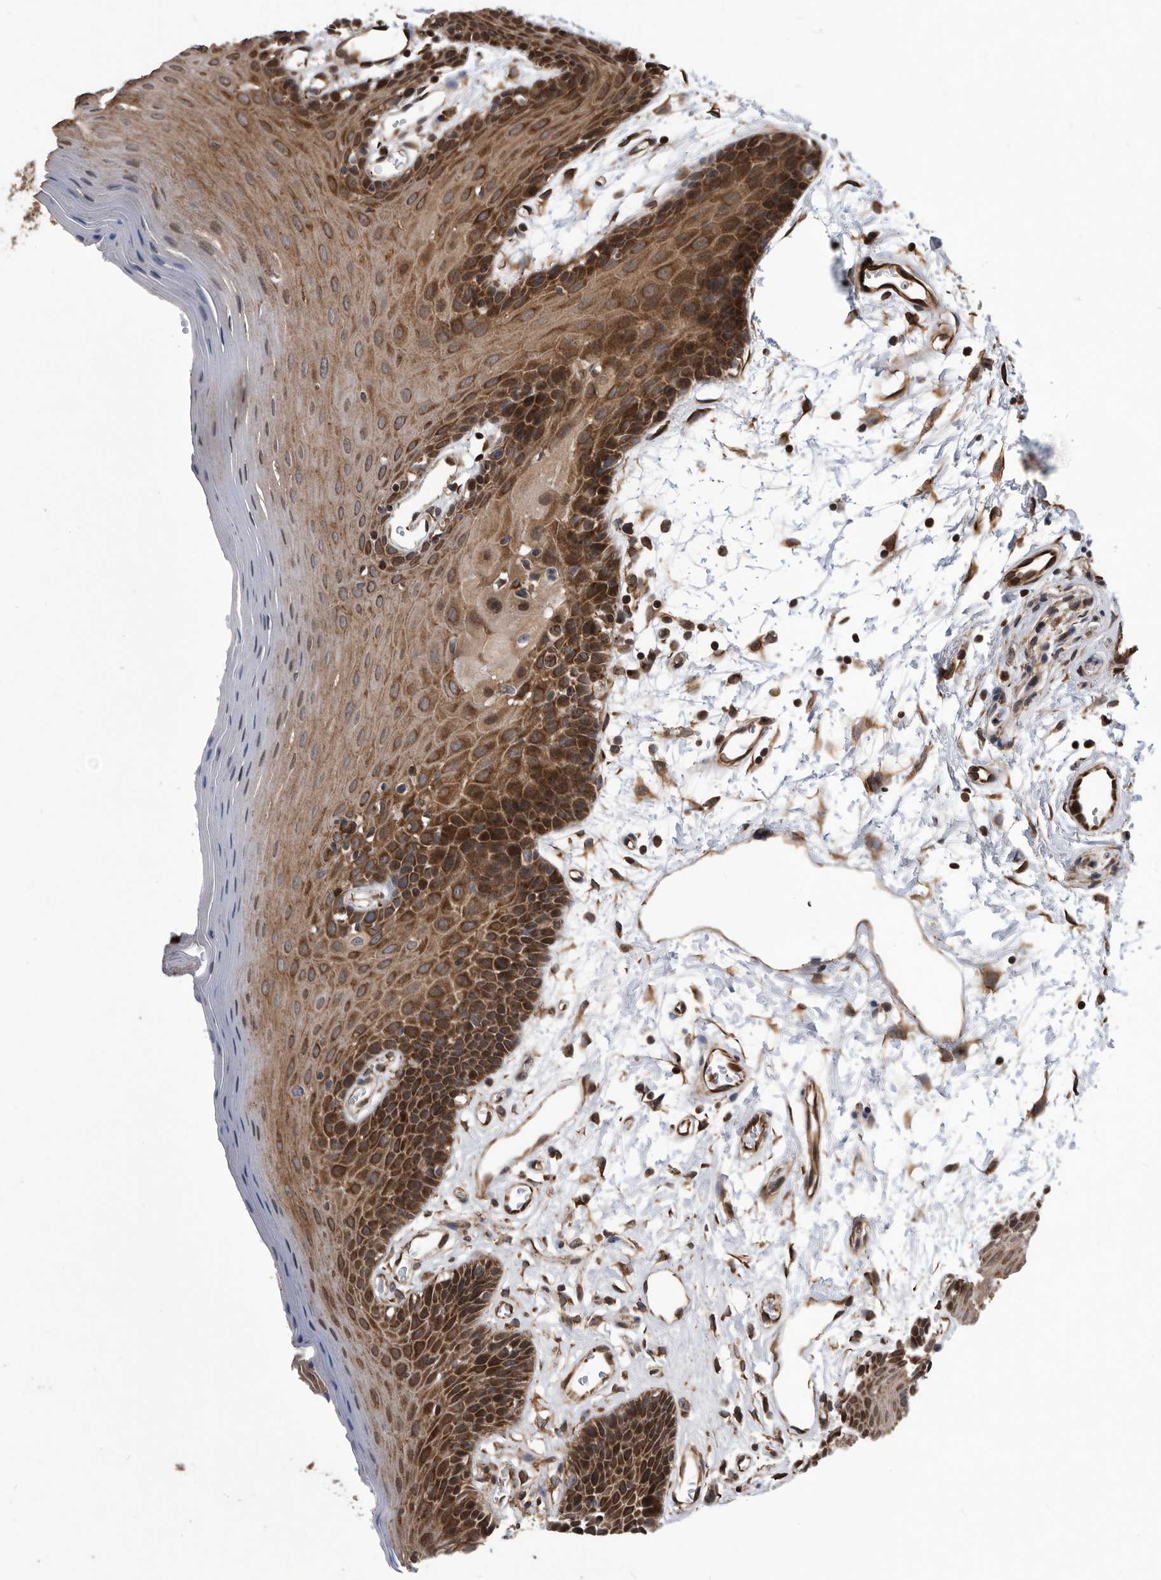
{"staining": {"intensity": "strong", "quantity": ">75%", "location": "cytoplasmic/membranous"}, "tissue": "oral mucosa", "cell_type": "Squamous epithelial cells", "image_type": "normal", "snomed": [{"axis": "morphology", "description": "Normal tissue, NOS"}, {"axis": "morphology", "description": "Squamous cell carcinoma, NOS"}, {"axis": "topography", "description": "Skeletal muscle"}, {"axis": "topography", "description": "Oral tissue"}, {"axis": "topography", "description": "Salivary gland"}, {"axis": "topography", "description": "Head-Neck"}], "caption": "Protein analysis of unremarkable oral mucosa exhibits strong cytoplasmic/membranous expression in about >75% of squamous epithelial cells. Nuclei are stained in blue.", "gene": "SERINC2", "patient": {"sex": "male", "age": 54}}